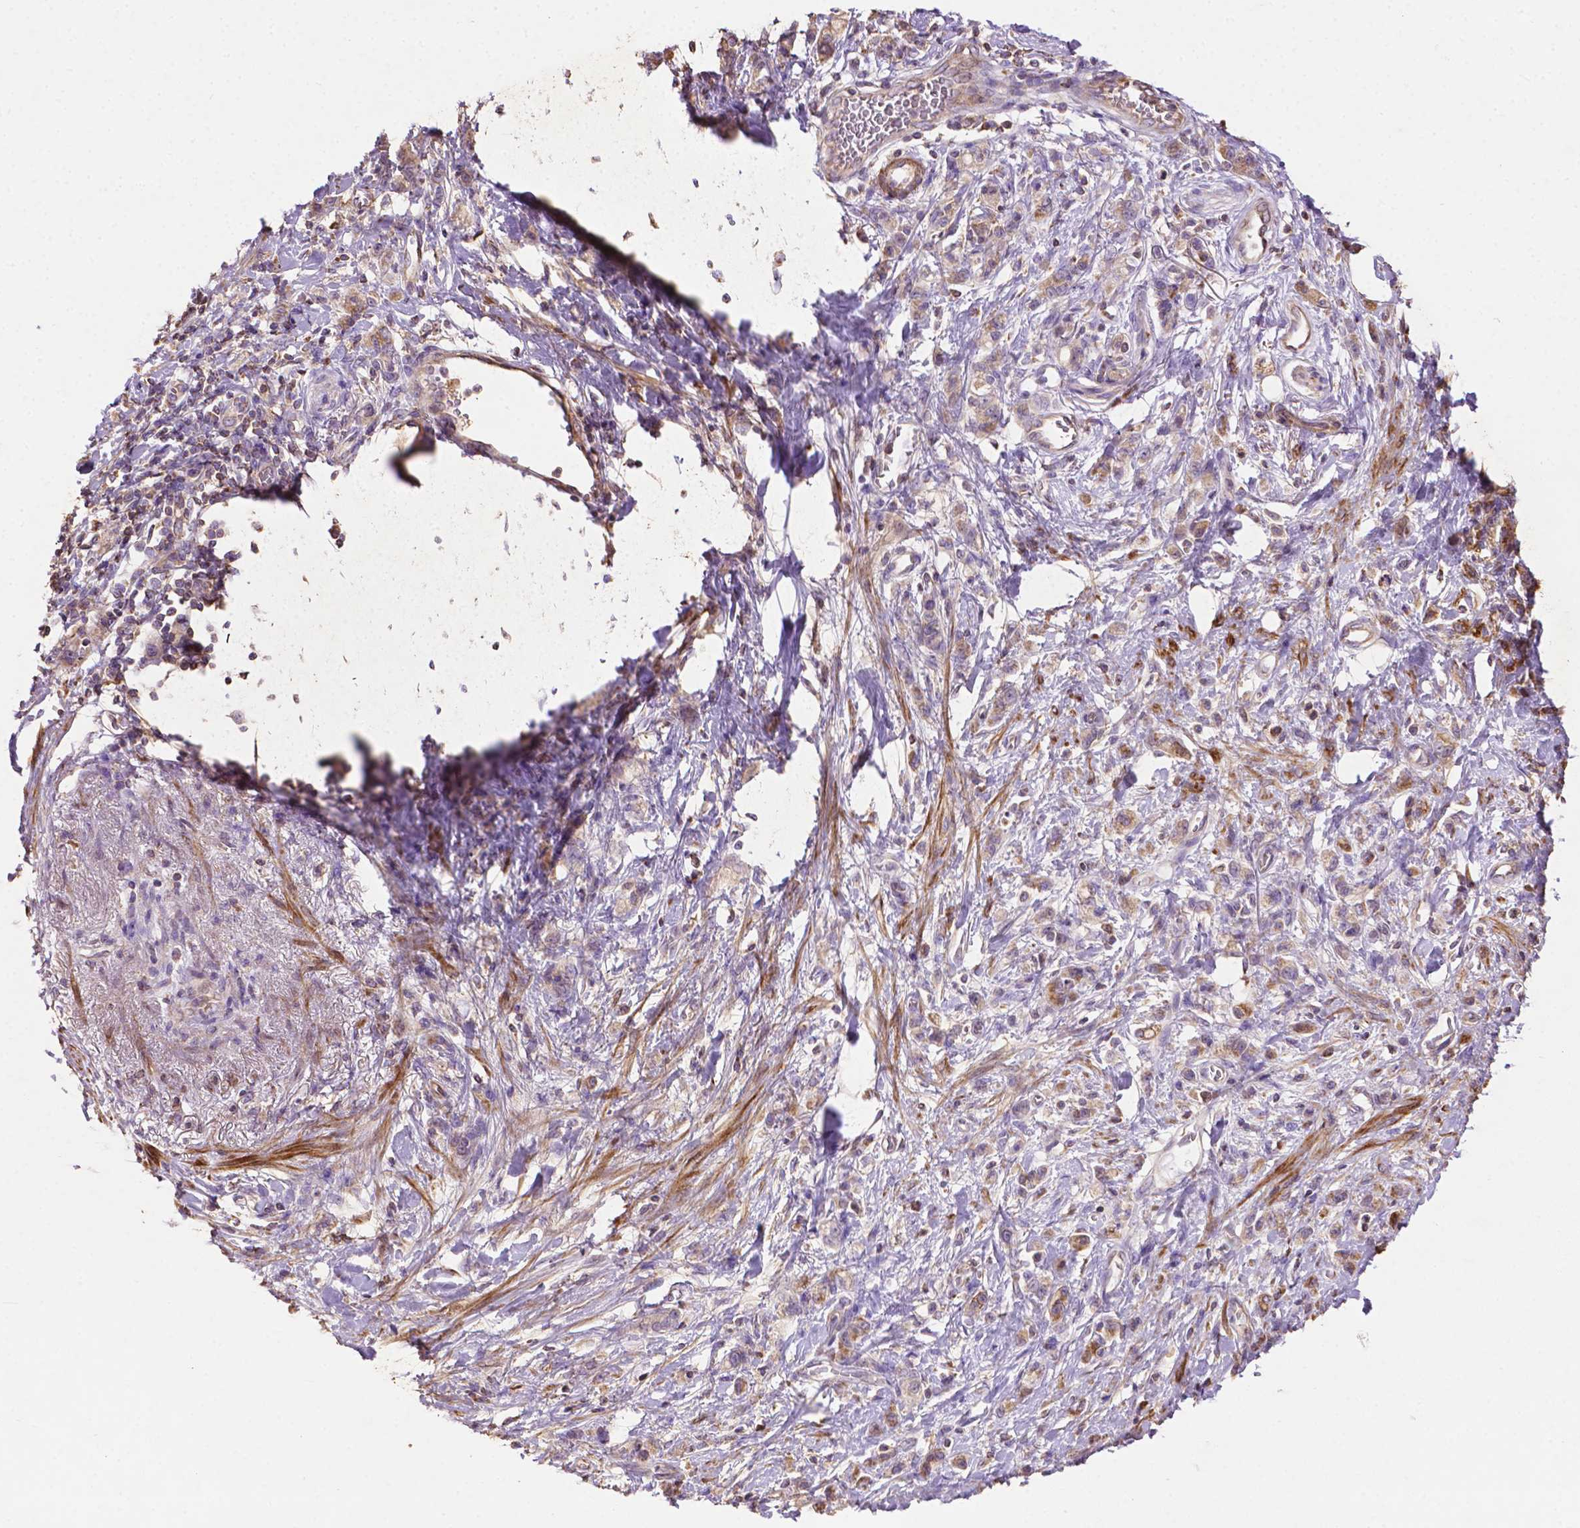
{"staining": {"intensity": "moderate", "quantity": "<25%", "location": "cytoplasmic/membranous"}, "tissue": "stomach cancer", "cell_type": "Tumor cells", "image_type": "cancer", "snomed": [{"axis": "morphology", "description": "Adenocarcinoma, NOS"}, {"axis": "topography", "description": "Stomach"}], "caption": "Stomach cancer stained with immunohistochemistry (IHC) displays moderate cytoplasmic/membranous staining in approximately <25% of tumor cells.", "gene": "LRR1", "patient": {"sex": "male", "age": 77}}